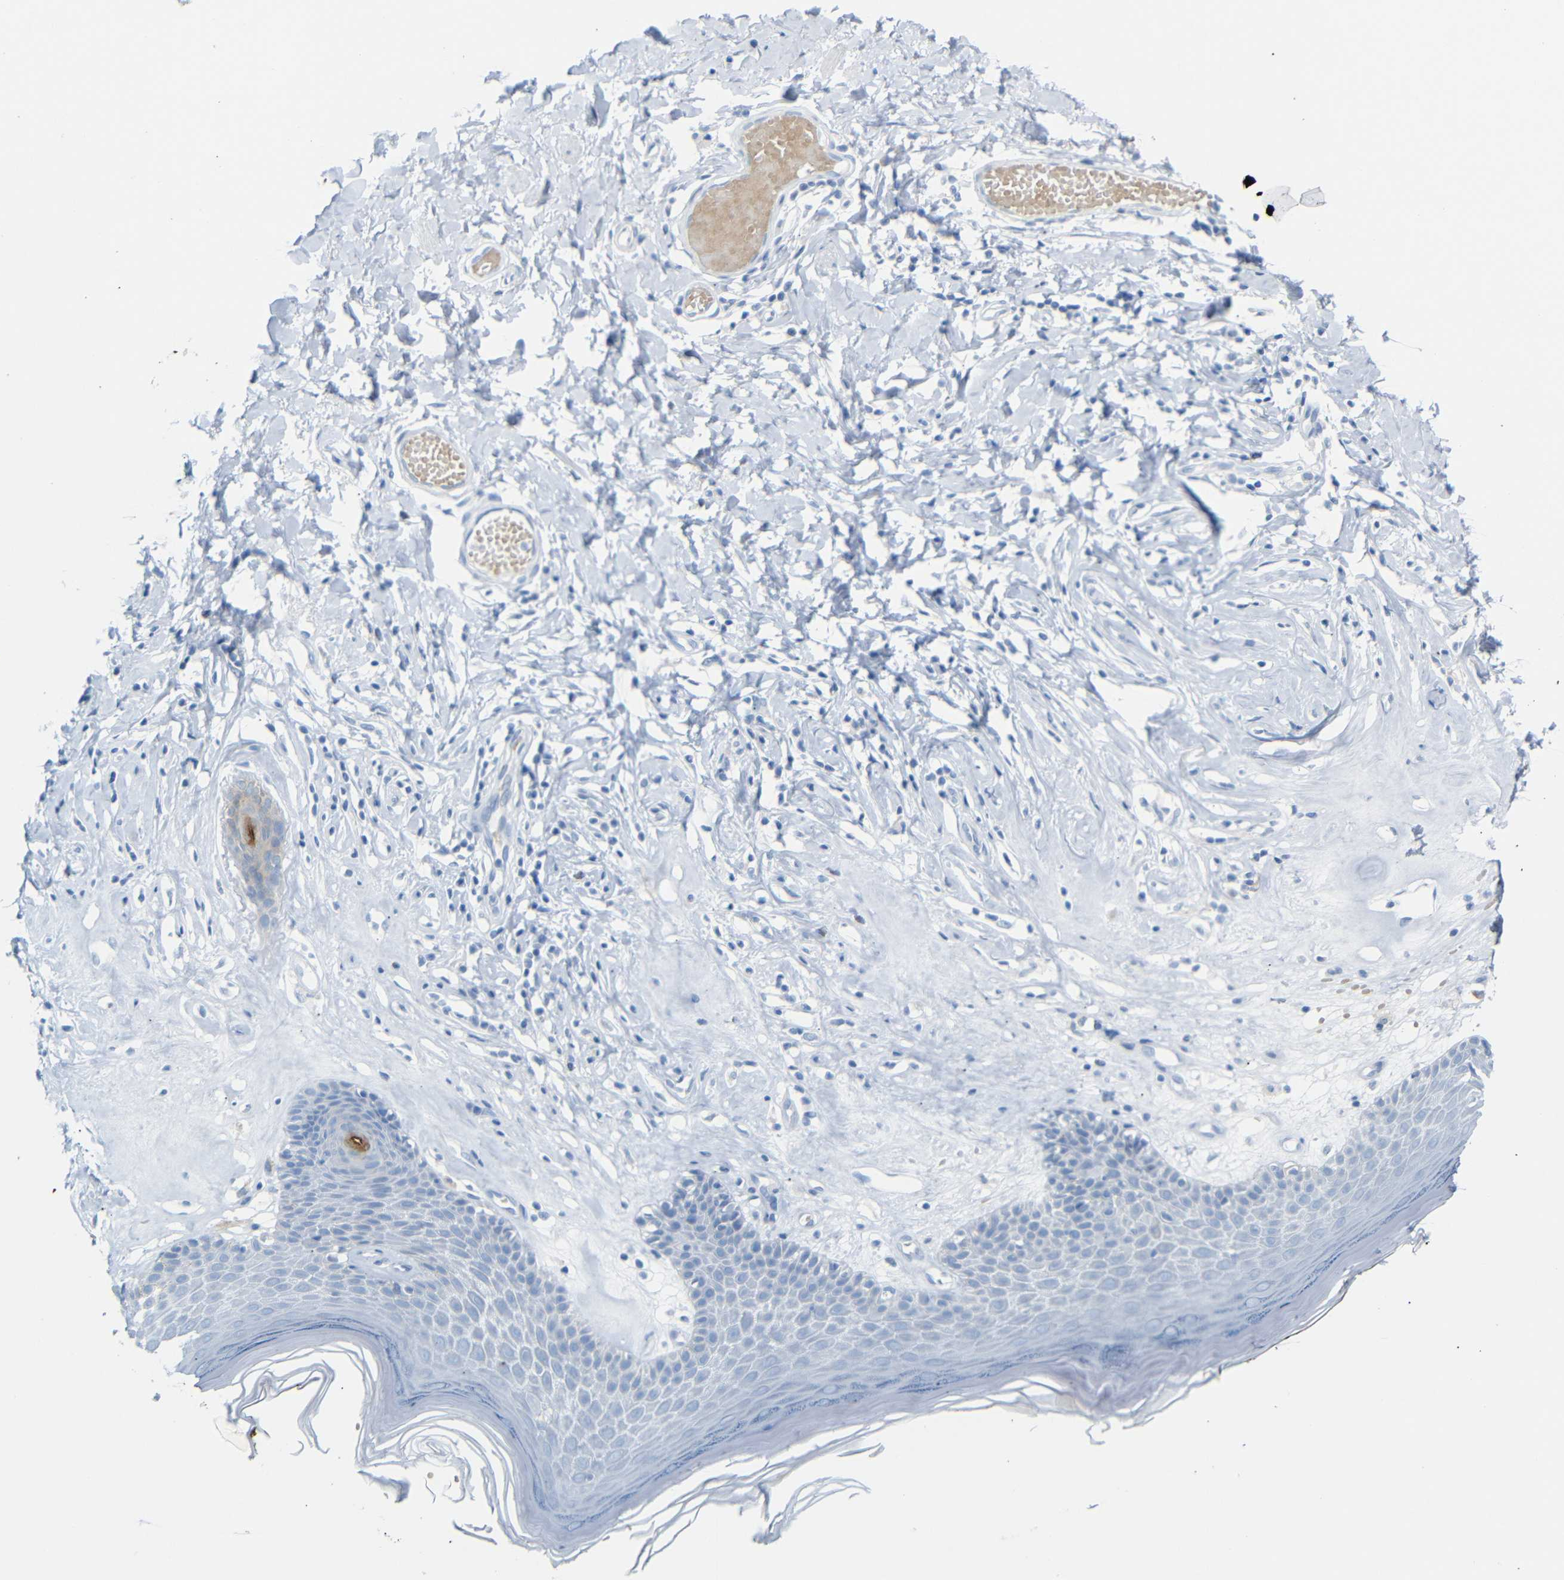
{"staining": {"intensity": "negative", "quantity": "none", "location": "none"}, "tissue": "skin", "cell_type": "Epidermal cells", "image_type": "normal", "snomed": [{"axis": "morphology", "description": "Normal tissue, NOS"}, {"axis": "morphology", "description": "Inflammation, NOS"}, {"axis": "topography", "description": "Vulva"}], "caption": "DAB (3,3'-diaminobenzidine) immunohistochemical staining of normal human skin exhibits no significant staining in epidermal cells.", "gene": "DYNAP", "patient": {"sex": "female", "age": 84}}